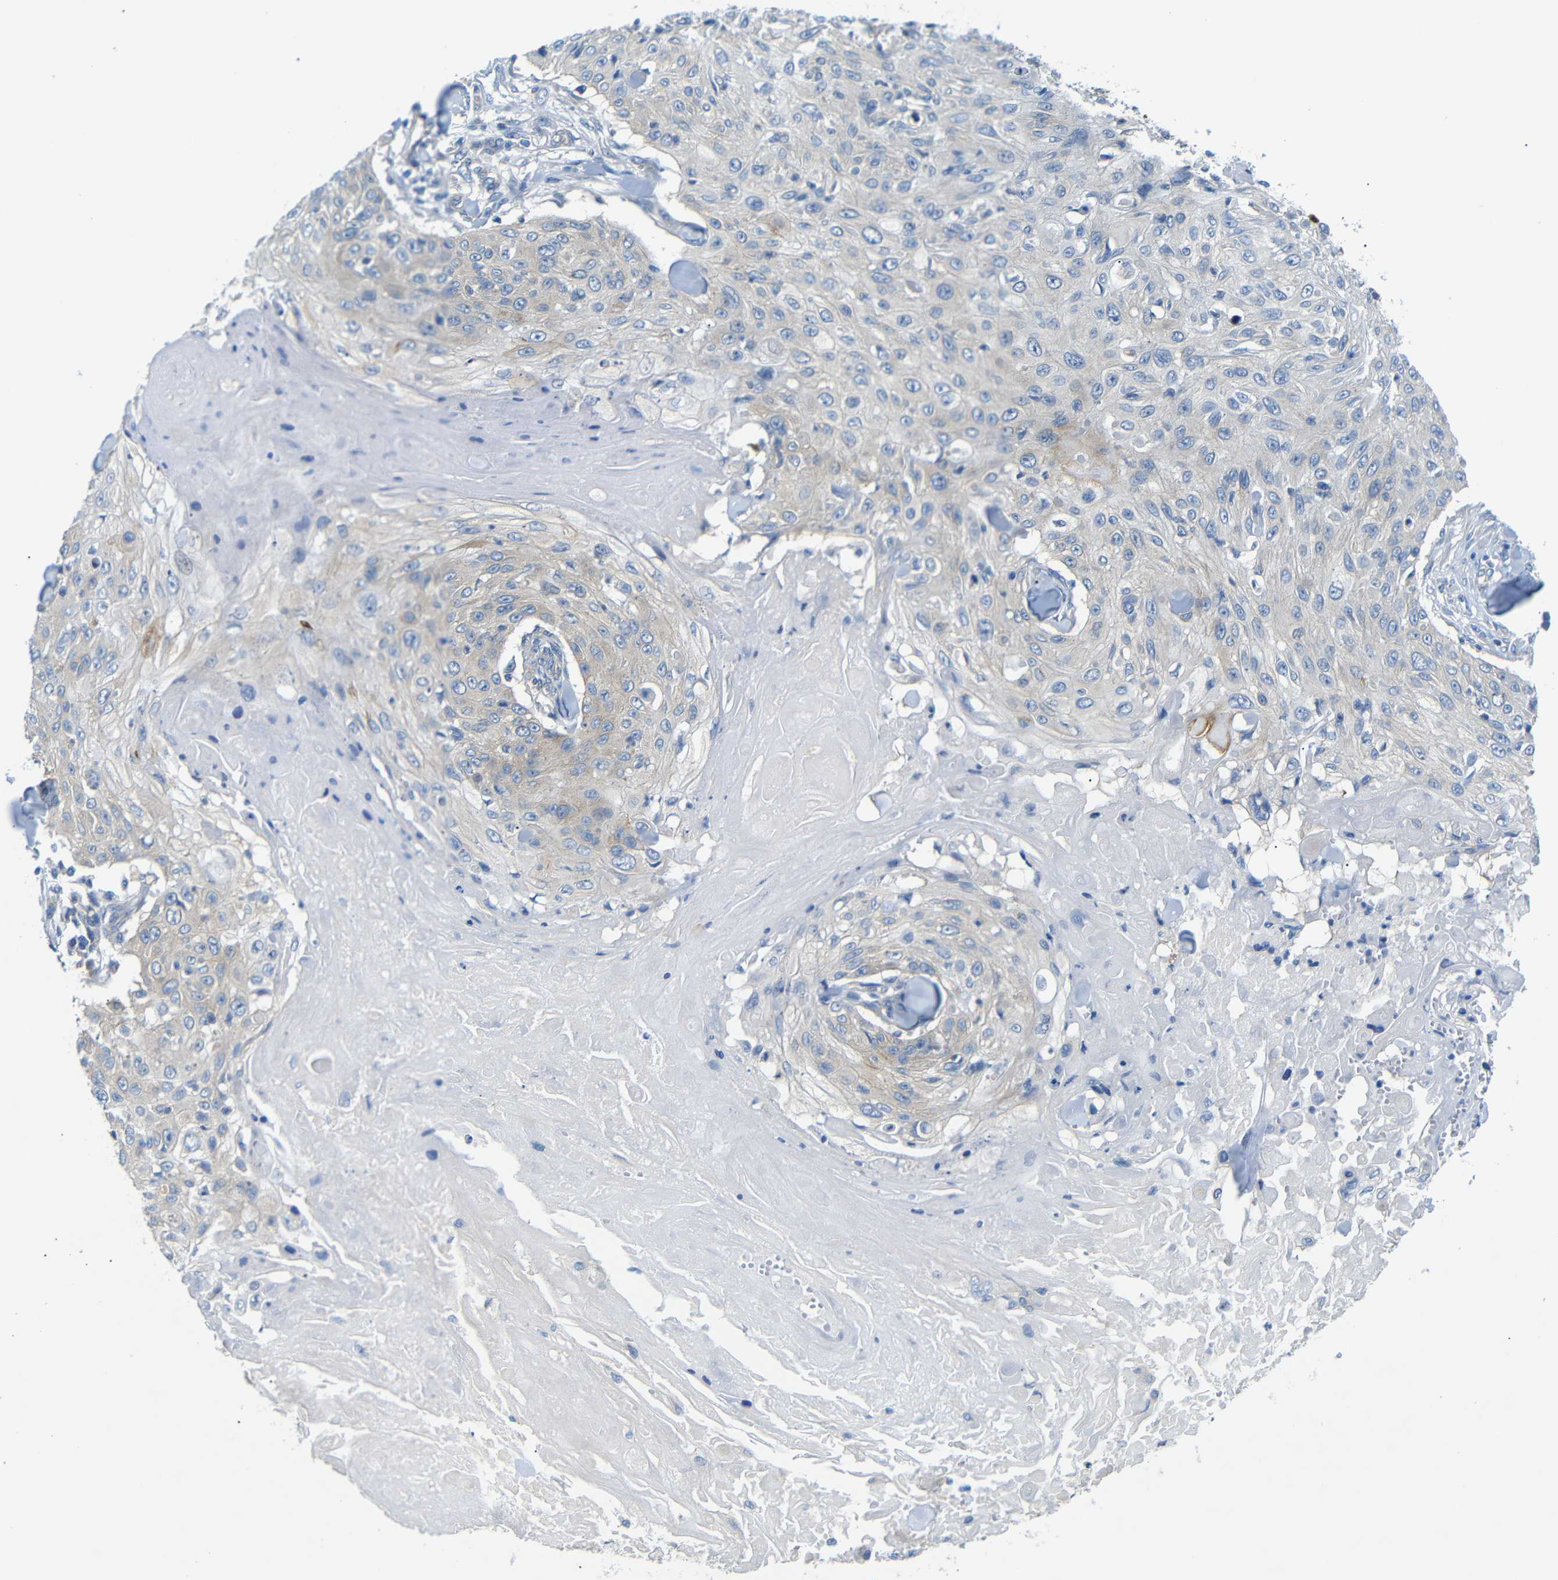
{"staining": {"intensity": "weak", "quantity": ">75%", "location": "cytoplasmic/membranous"}, "tissue": "skin cancer", "cell_type": "Tumor cells", "image_type": "cancer", "snomed": [{"axis": "morphology", "description": "Squamous cell carcinoma, NOS"}, {"axis": "topography", "description": "Skin"}], "caption": "IHC (DAB) staining of human skin squamous cell carcinoma demonstrates weak cytoplasmic/membranous protein expression in approximately >75% of tumor cells.", "gene": "DCP1A", "patient": {"sex": "male", "age": 86}}